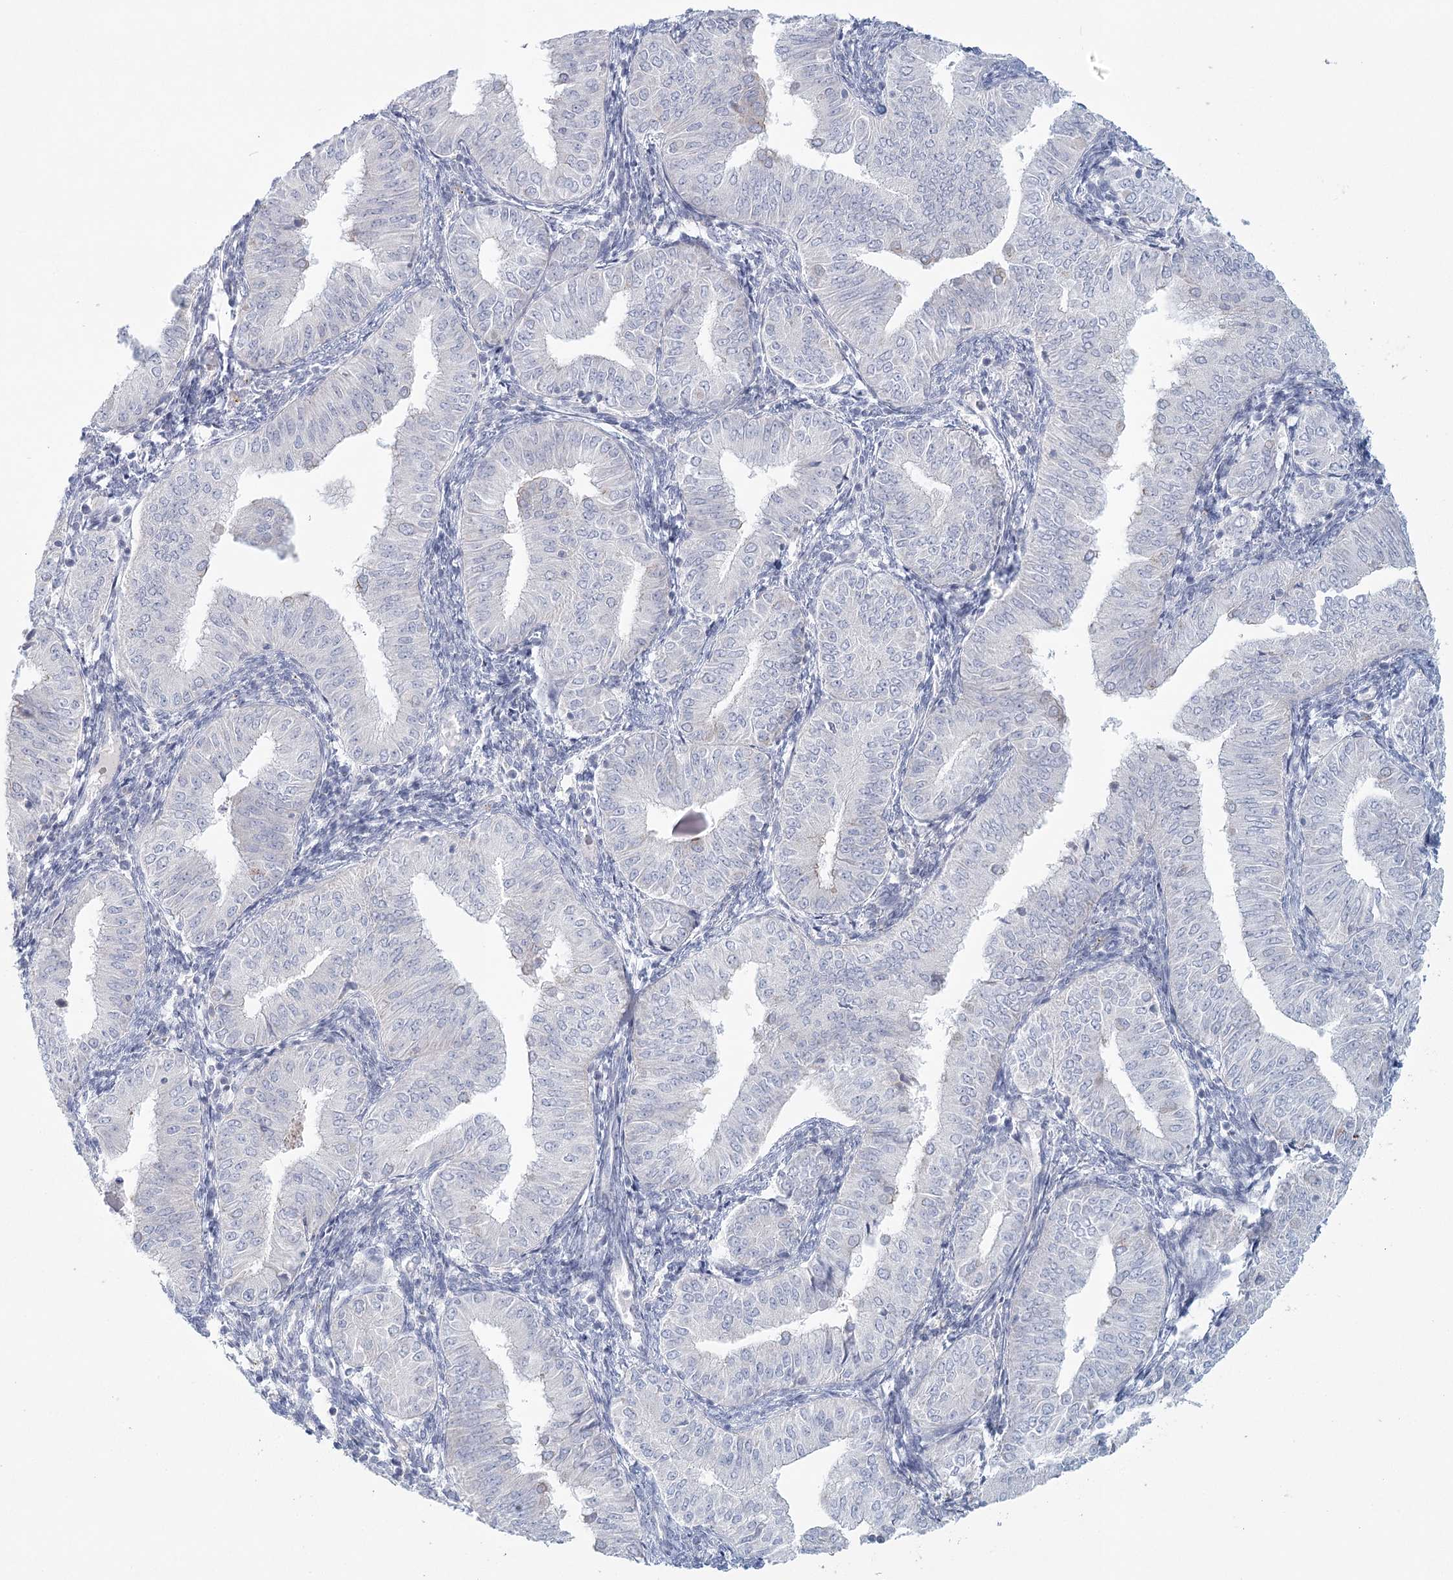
{"staining": {"intensity": "negative", "quantity": "none", "location": "none"}, "tissue": "endometrial cancer", "cell_type": "Tumor cells", "image_type": "cancer", "snomed": [{"axis": "morphology", "description": "Normal tissue, NOS"}, {"axis": "morphology", "description": "Adenocarcinoma, NOS"}, {"axis": "topography", "description": "Endometrium"}], "caption": "The IHC micrograph has no significant positivity in tumor cells of endometrial cancer tissue.", "gene": "BPHL", "patient": {"sex": "female", "age": 53}}